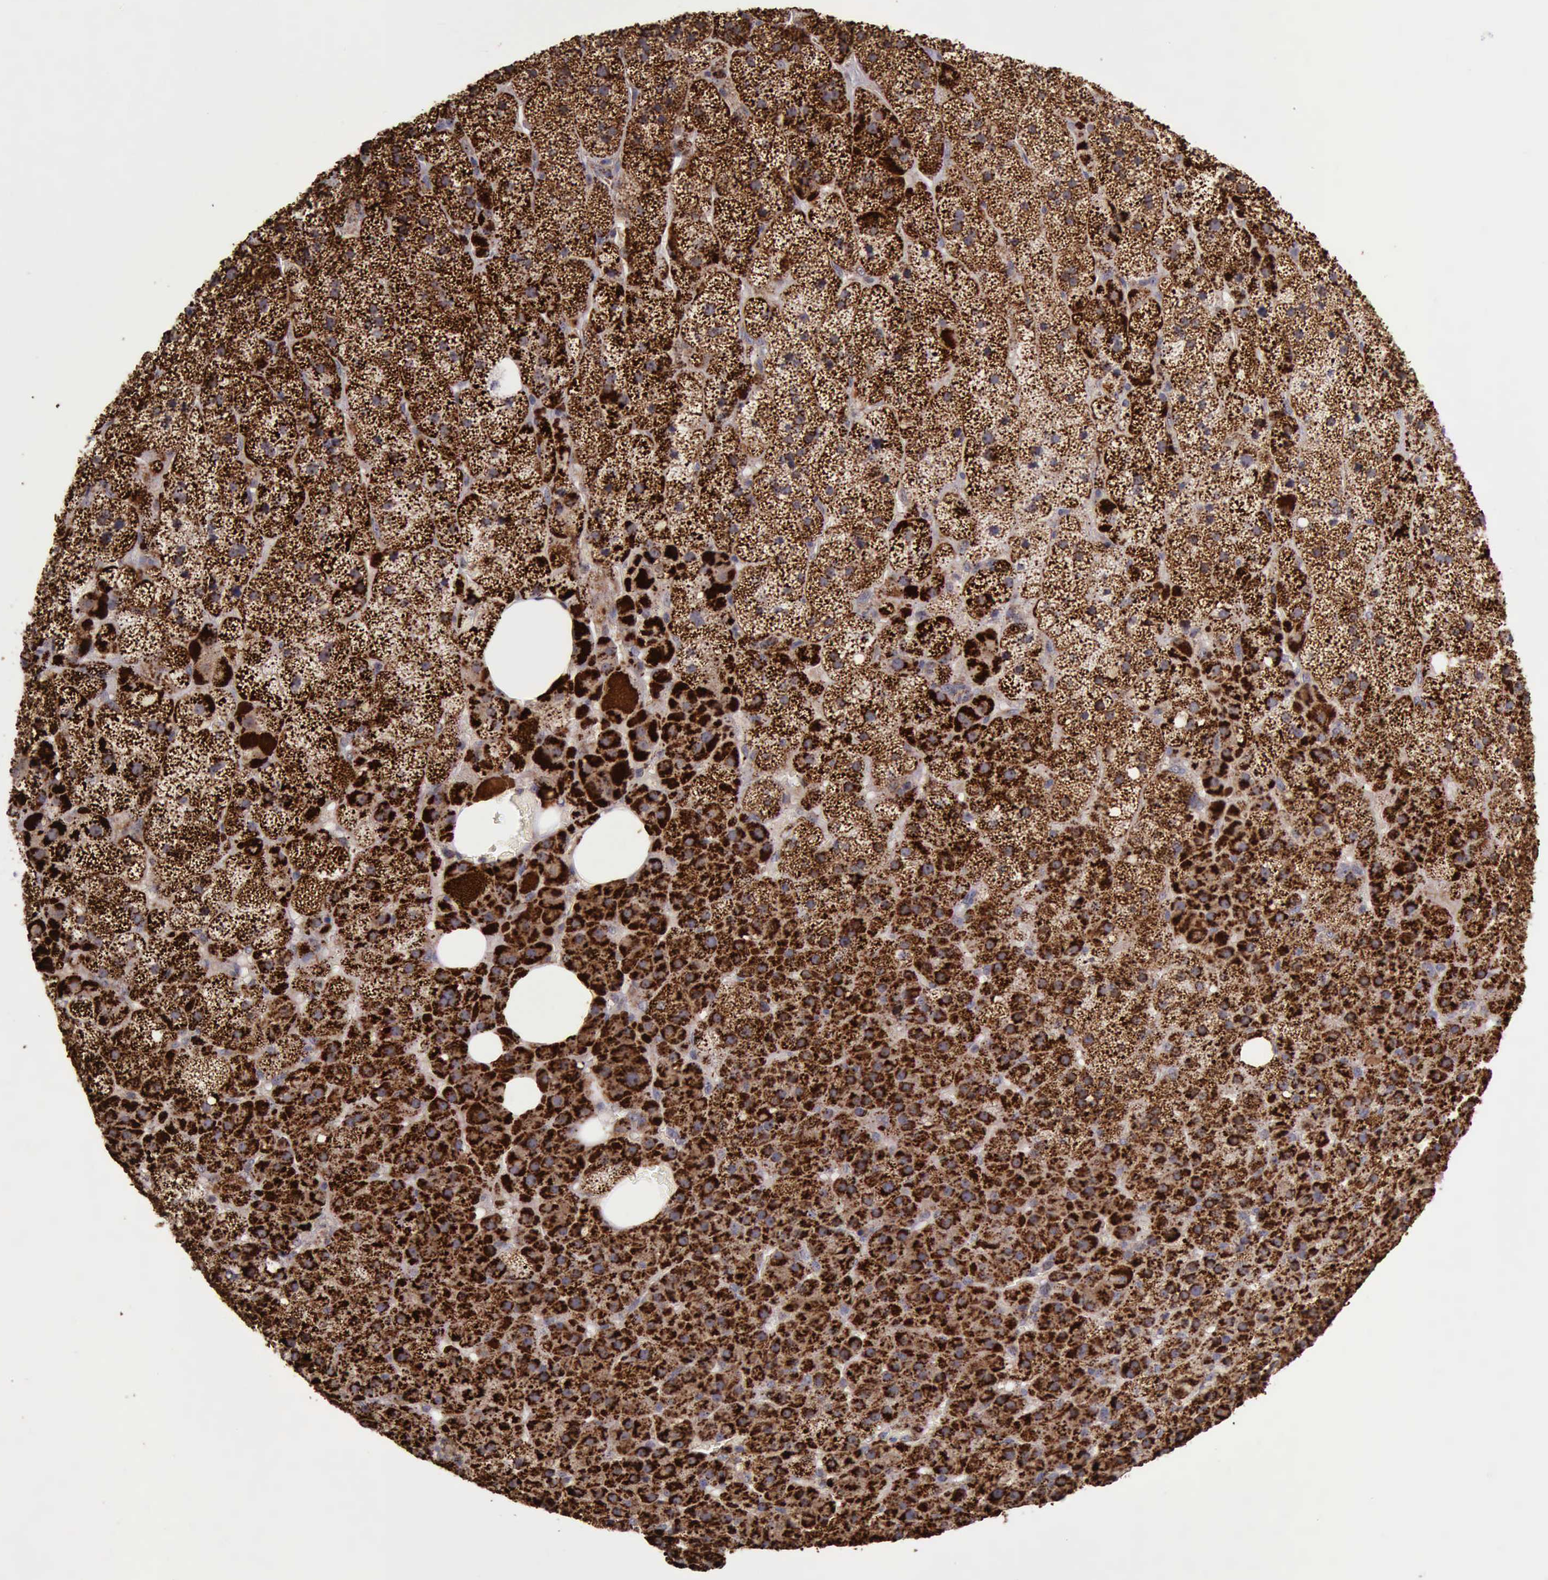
{"staining": {"intensity": "strong", "quantity": ">75%", "location": "cytoplasmic/membranous"}, "tissue": "adrenal gland", "cell_type": "Glandular cells", "image_type": "normal", "snomed": [{"axis": "morphology", "description": "Normal tissue, NOS"}, {"axis": "topography", "description": "Adrenal gland"}], "caption": "Adrenal gland stained with a brown dye shows strong cytoplasmic/membranous positive positivity in approximately >75% of glandular cells.", "gene": "TXN2", "patient": {"sex": "male", "age": 35}}